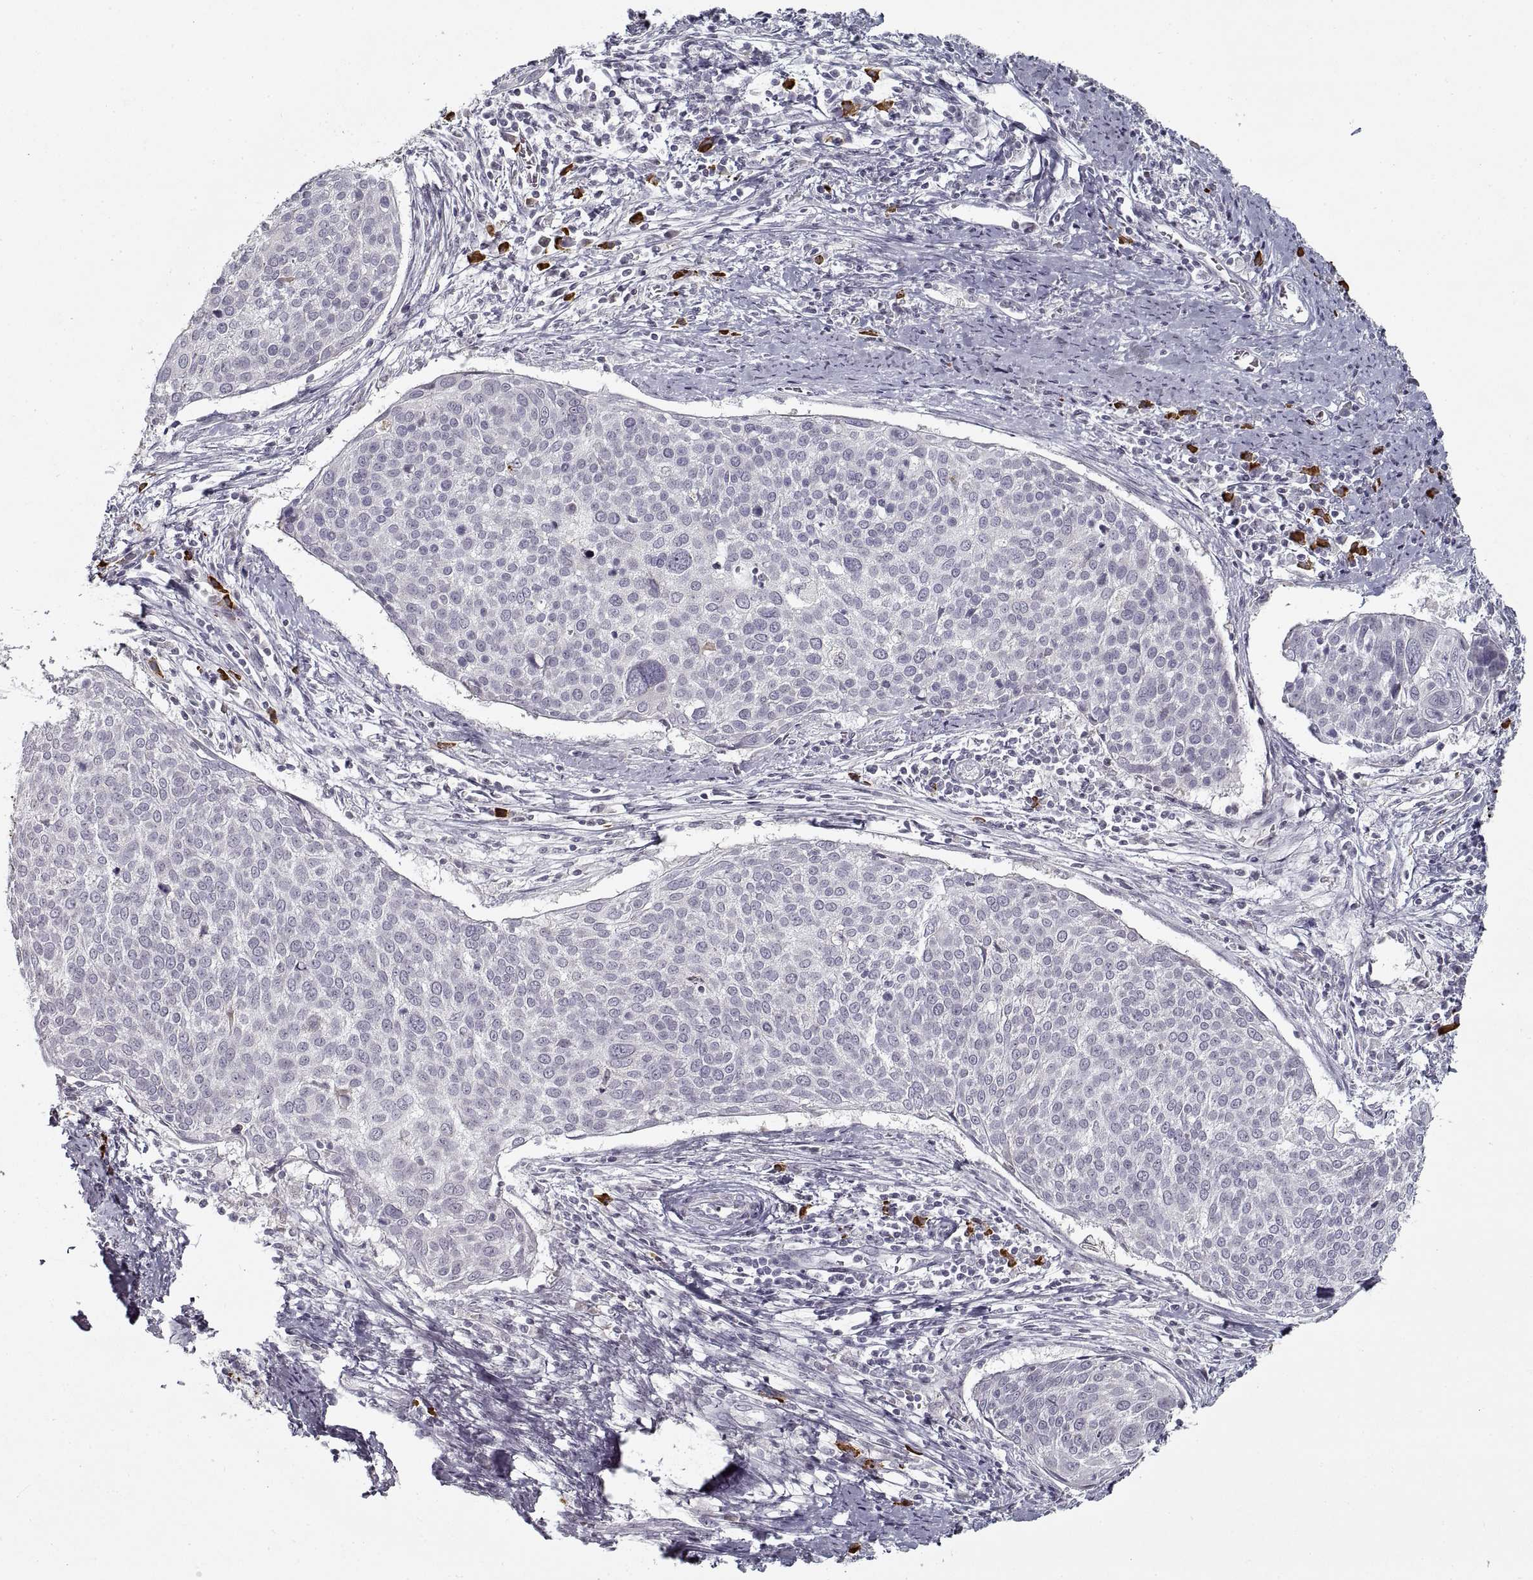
{"staining": {"intensity": "negative", "quantity": "none", "location": "none"}, "tissue": "cervical cancer", "cell_type": "Tumor cells", "image_type": "cancer", "snomed": [{"axis": "morphology", "description": "Squamous cell carcinoma, NOS"}, {"axis": "topography", "description": "Cervix"}], "caption": "Immunohistochemistry (IHC) of human cervical cancer (squamous cell carcinoma) demonstrates no expression in tumor cells. (Immunohistochemistry, brightfield microscopy, high magnification).", "gene": "GAD2", "patient": {"sex": "female", "age": 39}}